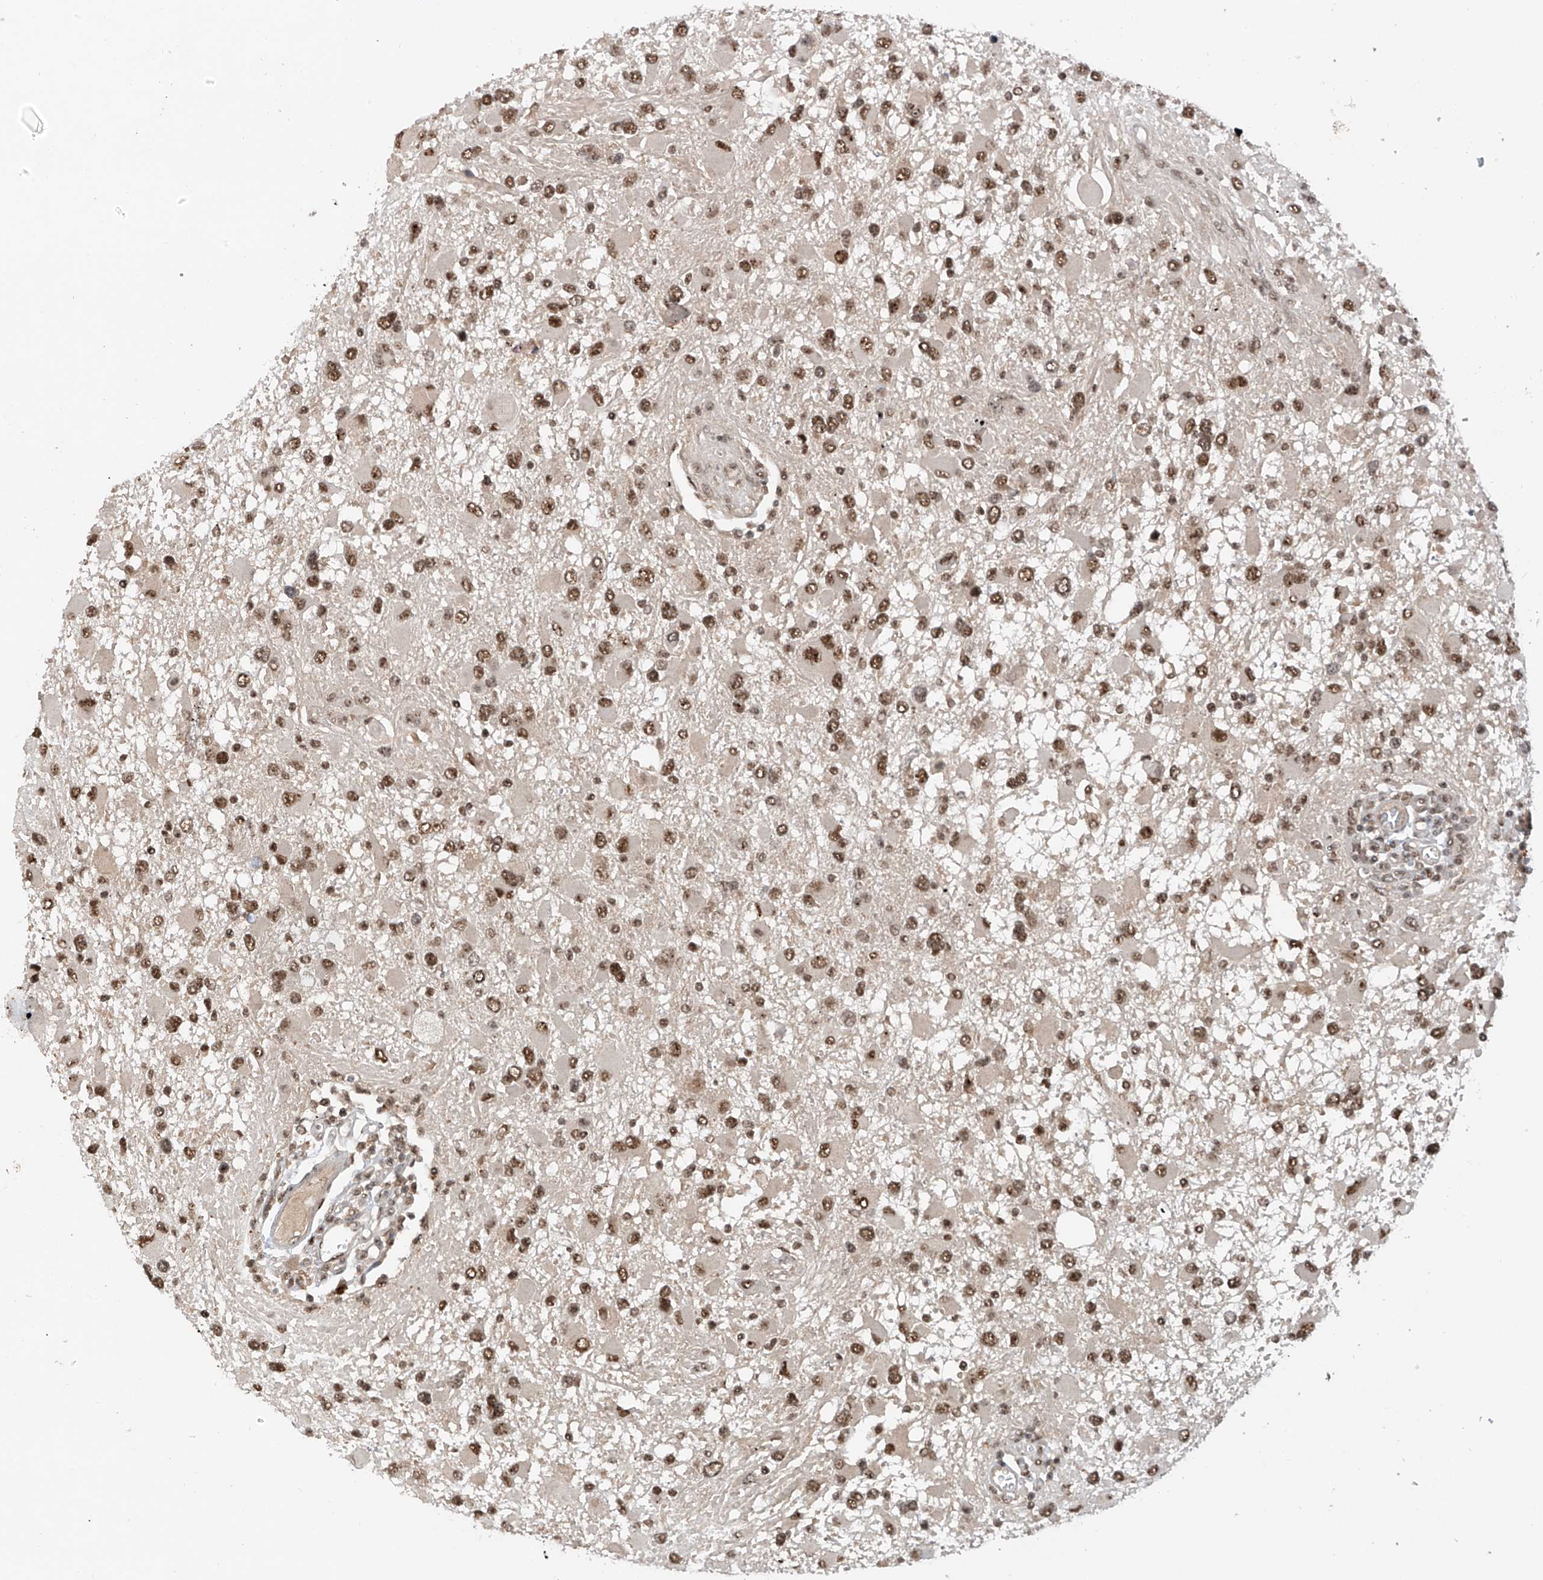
{"staining": {"intensity": "moderate", "quantity": ">75%", "location": "nuclear"}, "tissue": "glioma", "cell_type": "Tumor cells", "image_type": "cancer", "snomed": [{"axis": "morphology", "description": "Glioma, malignant, High grade"}, {"axis": "topography", "description": "Brain"}], "caption": "The image displays a brown stain indicating the presence of a protein in the nuclear of tumor cells in glioma.", "gene": "RPAIN", "patient": {"sex": "male", "age": 53}}